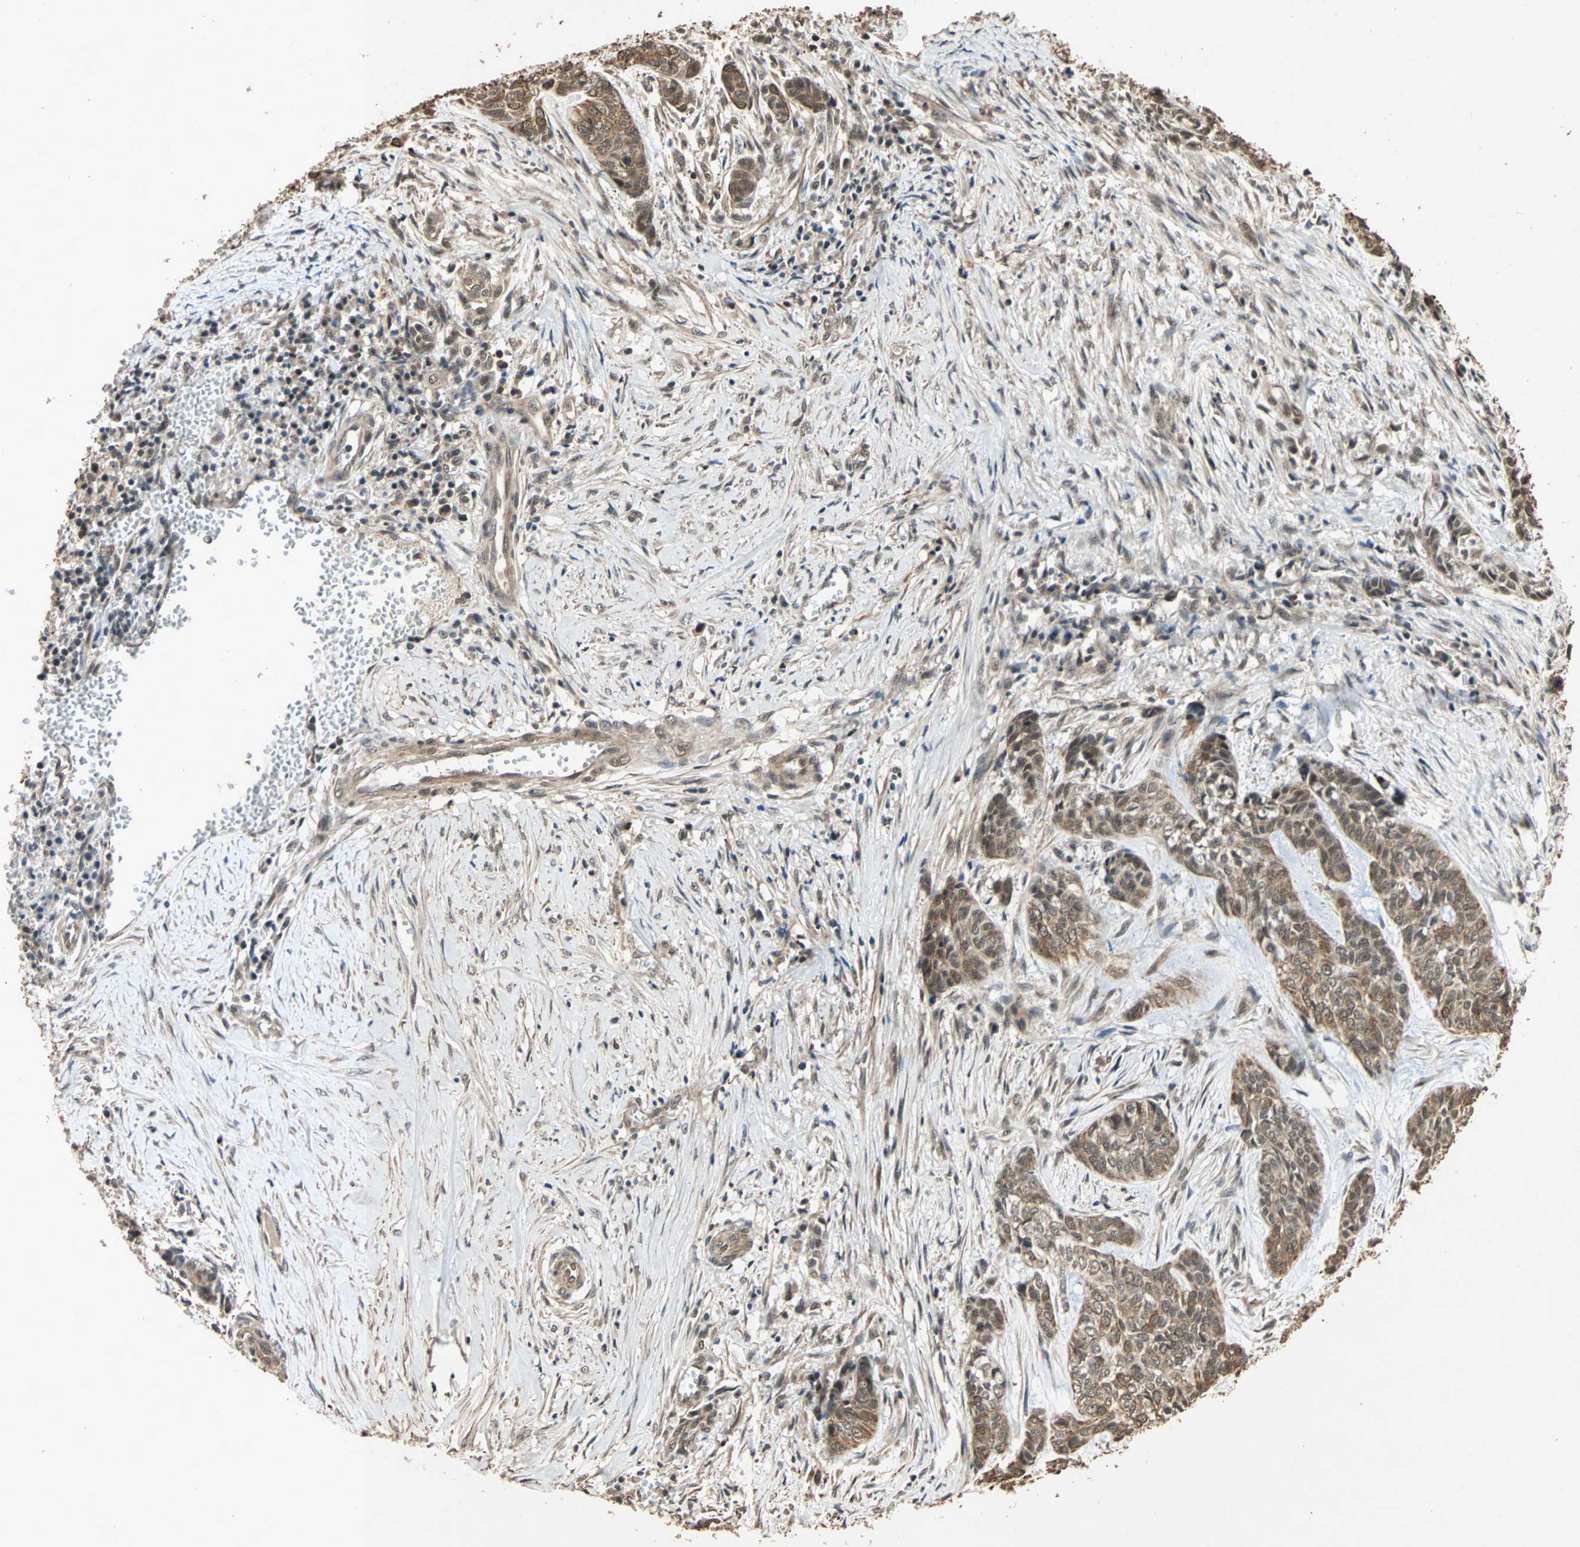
{"staining": {"intensity": "moderate", "quantity": ">75%", "location": "cytoplasmic/membranous,nuclear"}, "tissue": "skin cancer", "cell_type": "Tumor cells", "image_type": "cancer", "snomed": [{"axis": "morphology", "description": "Basal cell carcinoma"}, {"axis": "topography", "description": "Skin"}], "caption": "Immunohistochemical staining of human skin basal cell carcinoma displays medium levels of moderate cytoplasmic/membranous and nuclear positivity in approximately >75% of tumor cells.", "gene": "CDC5L", "patient": {"sex": "female", "age": 64}}